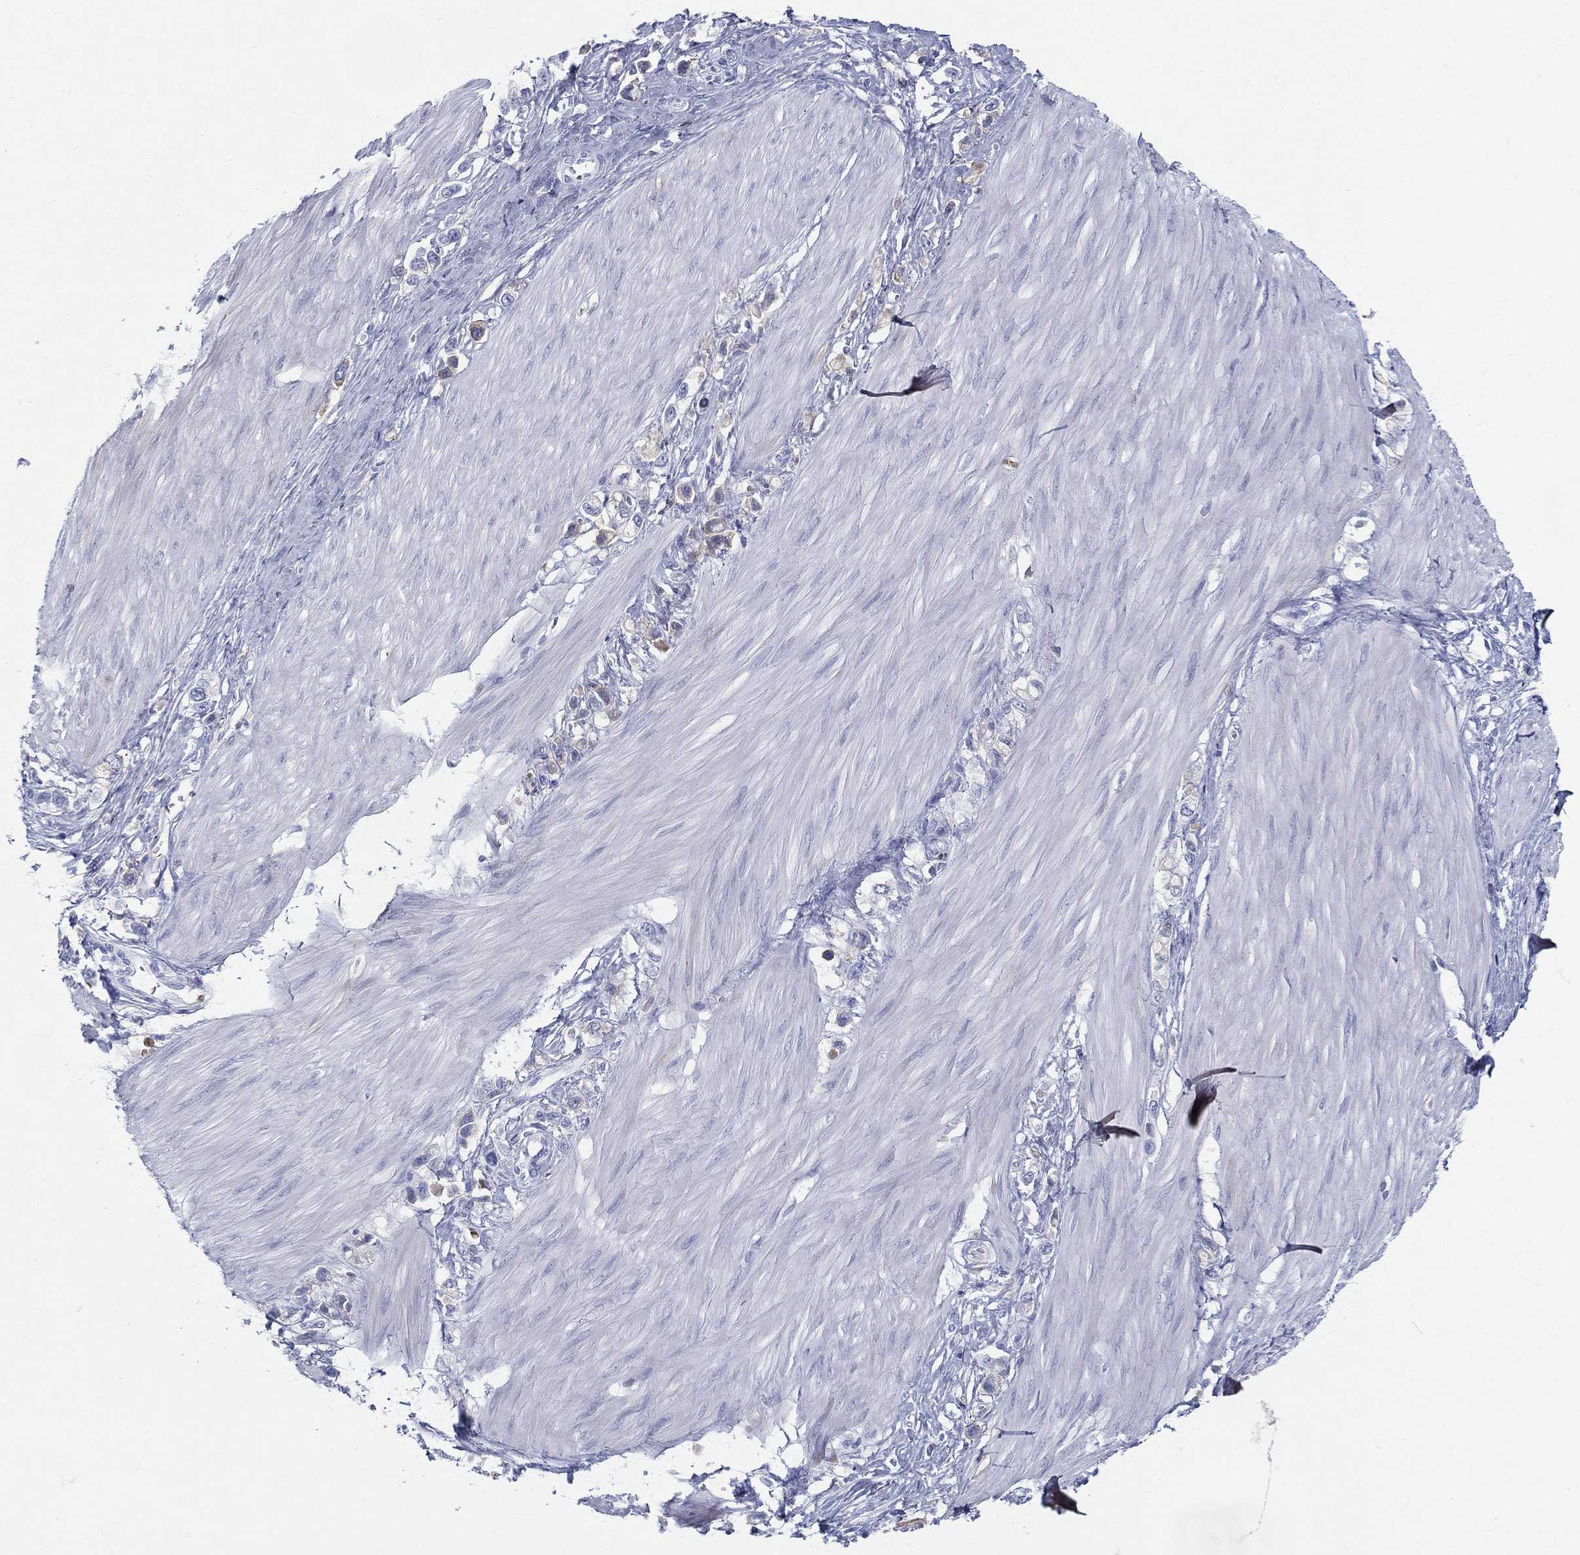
{"staining": {"intensity": "negative", "quantity": "none", "location": "none"}, "tissue": "stomach cancer", "cell_type": "Tumor cells", "image_type": "cancer", "snomed": [{"axis": "morphology", "description": "Normal tissue, NOS"}, {"axis": "morphology", "description": "Adenocarcinoma, NOS"}, {"axis": "morphology", "description": "Adenocarcinoma, High grade"}, {"axis": "topography", "description": "Stomach, upper"}, {"axis": "topography", "description": "Stomach"}], "caption": "This is an immunohistochemistry micrograph of stomach cancer. There is no expression in tumor cells.", "gene": "IFNB1", "patient": {"sex": "female", "age": 65}}